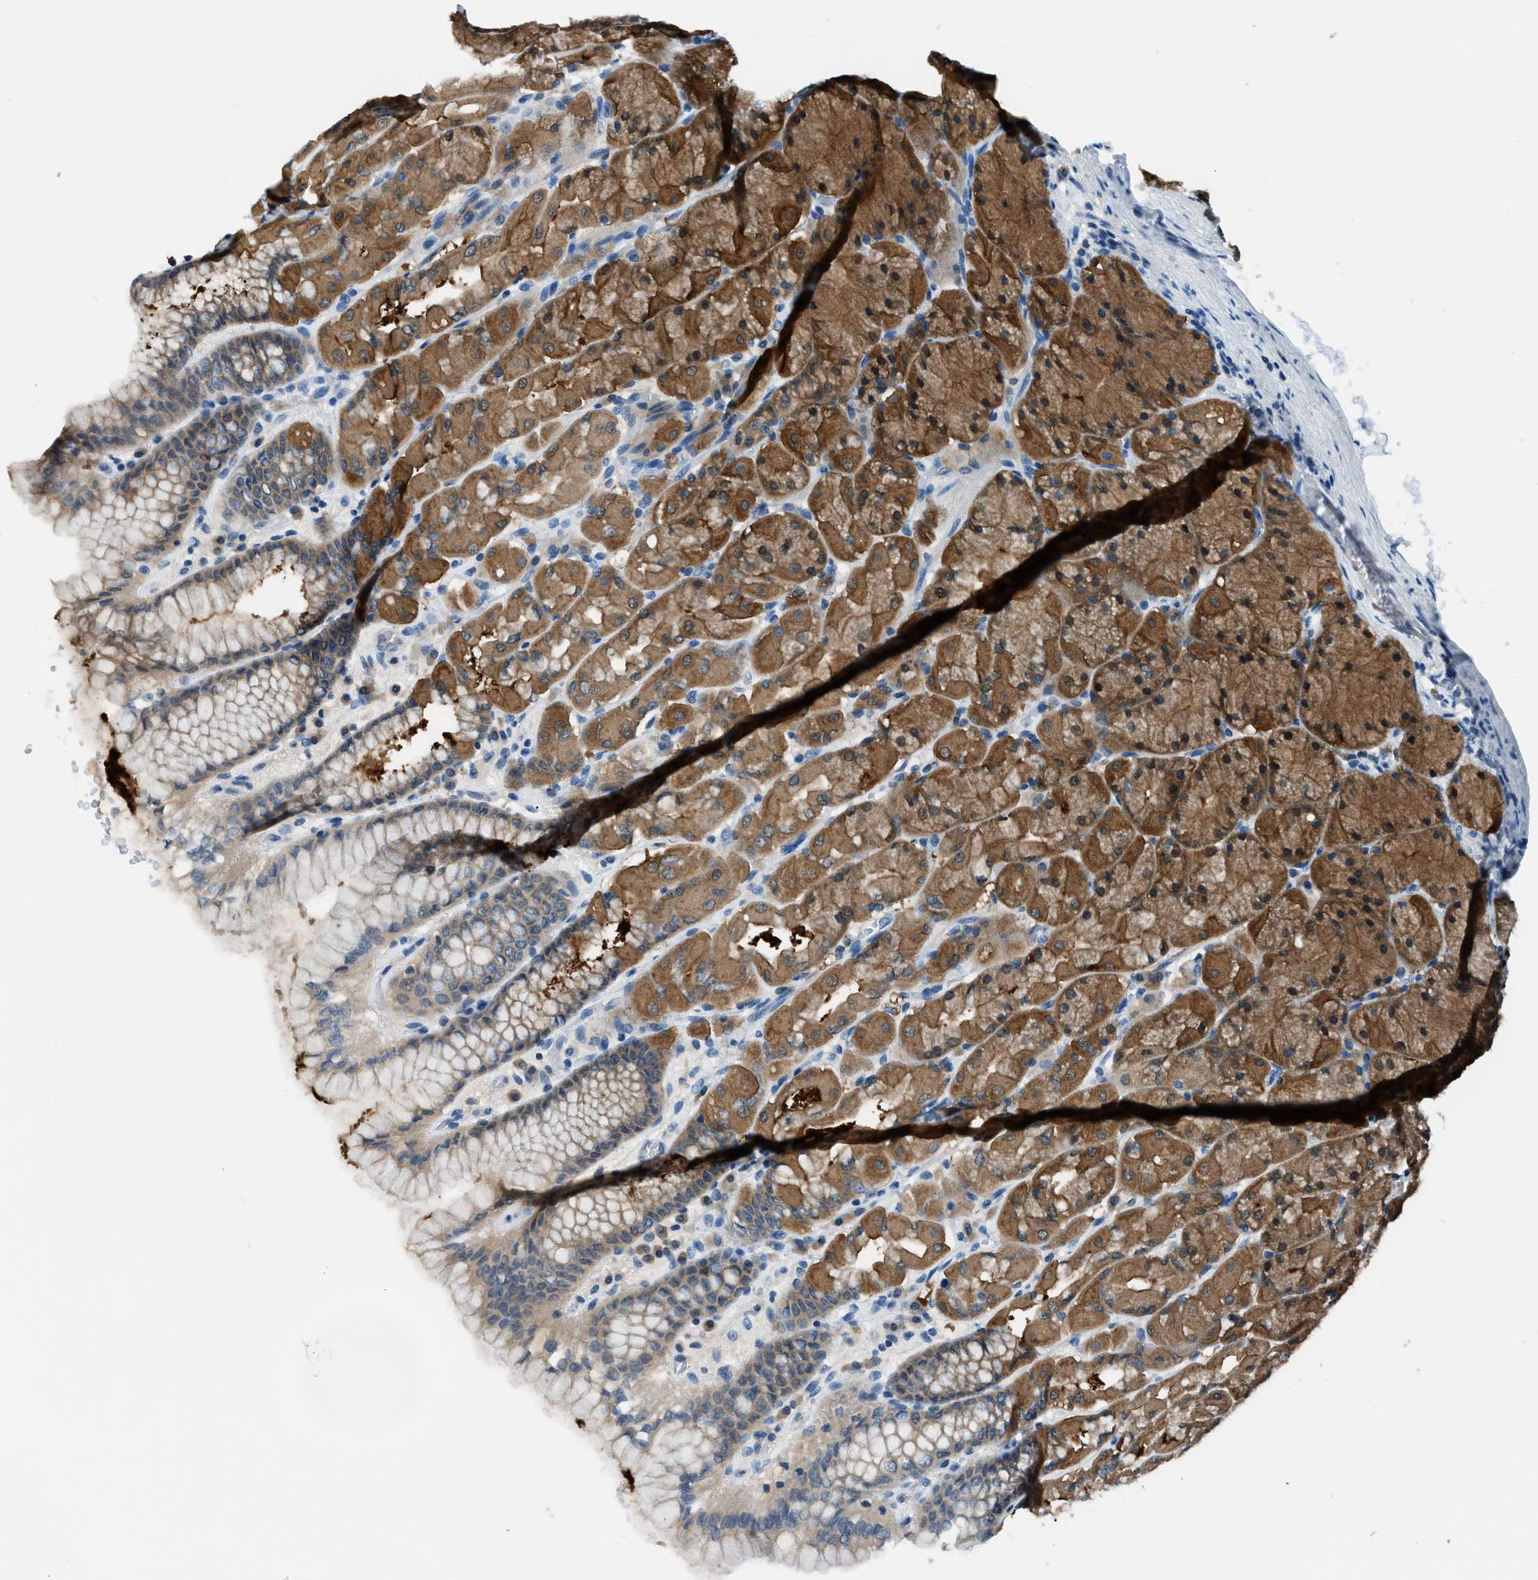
{"staining": {"intensity": "moderate", "quantity": ">75%", "location": "cytoplasmic/membranous"}, "tissue": "stomach", "cell_type": "Glandular cells", "image_type": "normal", "snomed": [{"axis": "morphology", "description": "Normal tissue, NOS"}, {"axis": "topography", "description": "Stomach, upper"}], "caption": "Glandular cells reveal medium levels of moderate cytoplasmic/membranous staining in about >75% of cells in unremarkable human stomach.", "gene": "ACP1", "patient": {"sex": "female", "age": 56}}